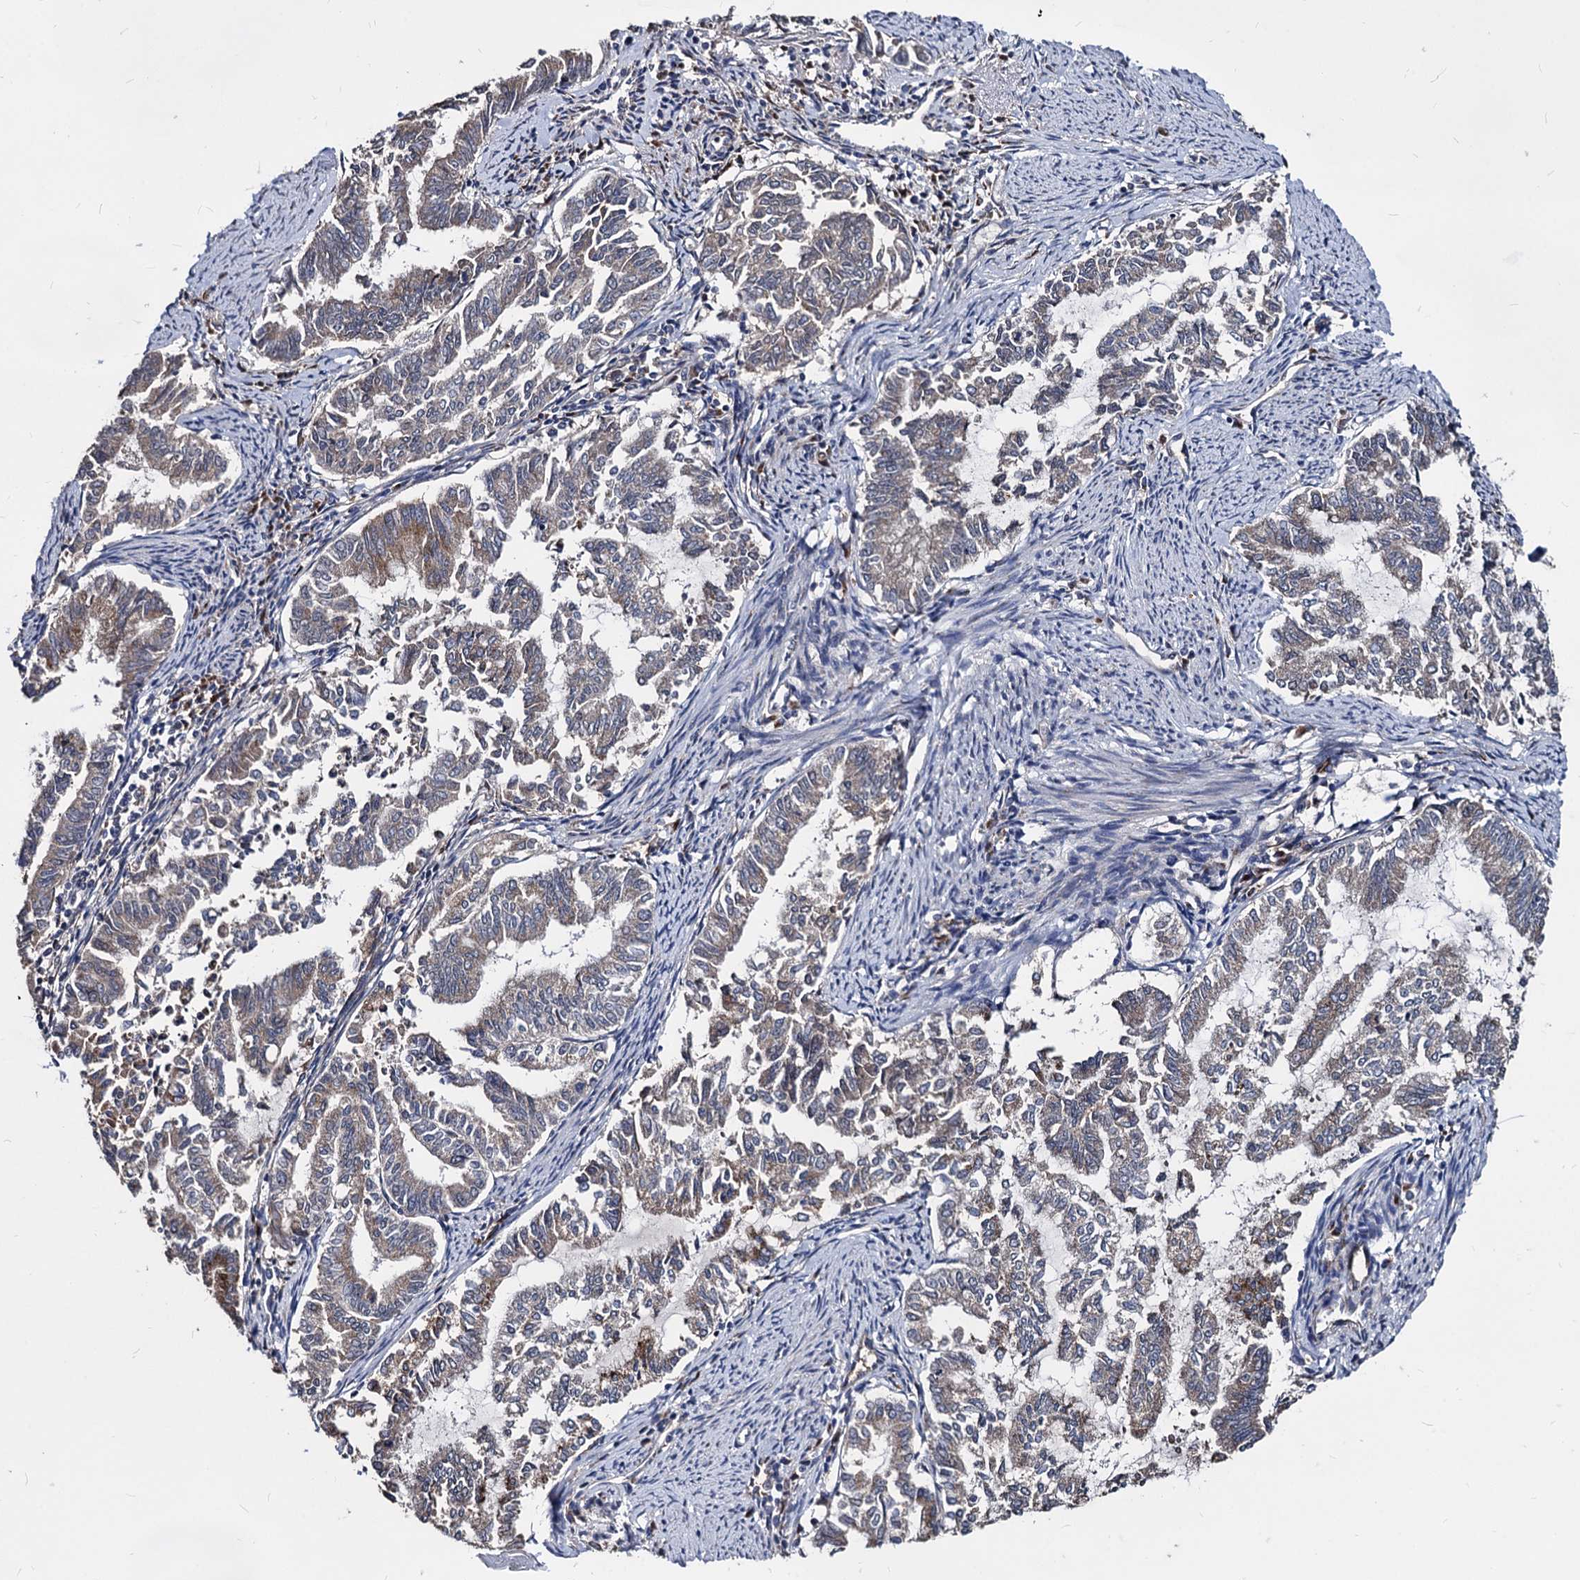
{"staining": {"intensity": "weak", "quantity": "25%-75%", "location": "cytoplasmic/membranous"}, "tissue": "endometrial cancer", "cell_type": "Tumor cells", "image_type": "cancer", "snomed": [{"axis": "morphology", "description": "Adenocarcinoma, NOS"}, {"axis": "topography", "description": "Endometrium"}], "caption": "This histopathology image displays IHC staining of human endometrial cancer (adenocarcinoma), with low weak cytoplasmic/membranous positivity in about 25%-75% of tumor cells.", "gene": "SMAGP", "patient": {"sex": "female", "age": 79}}